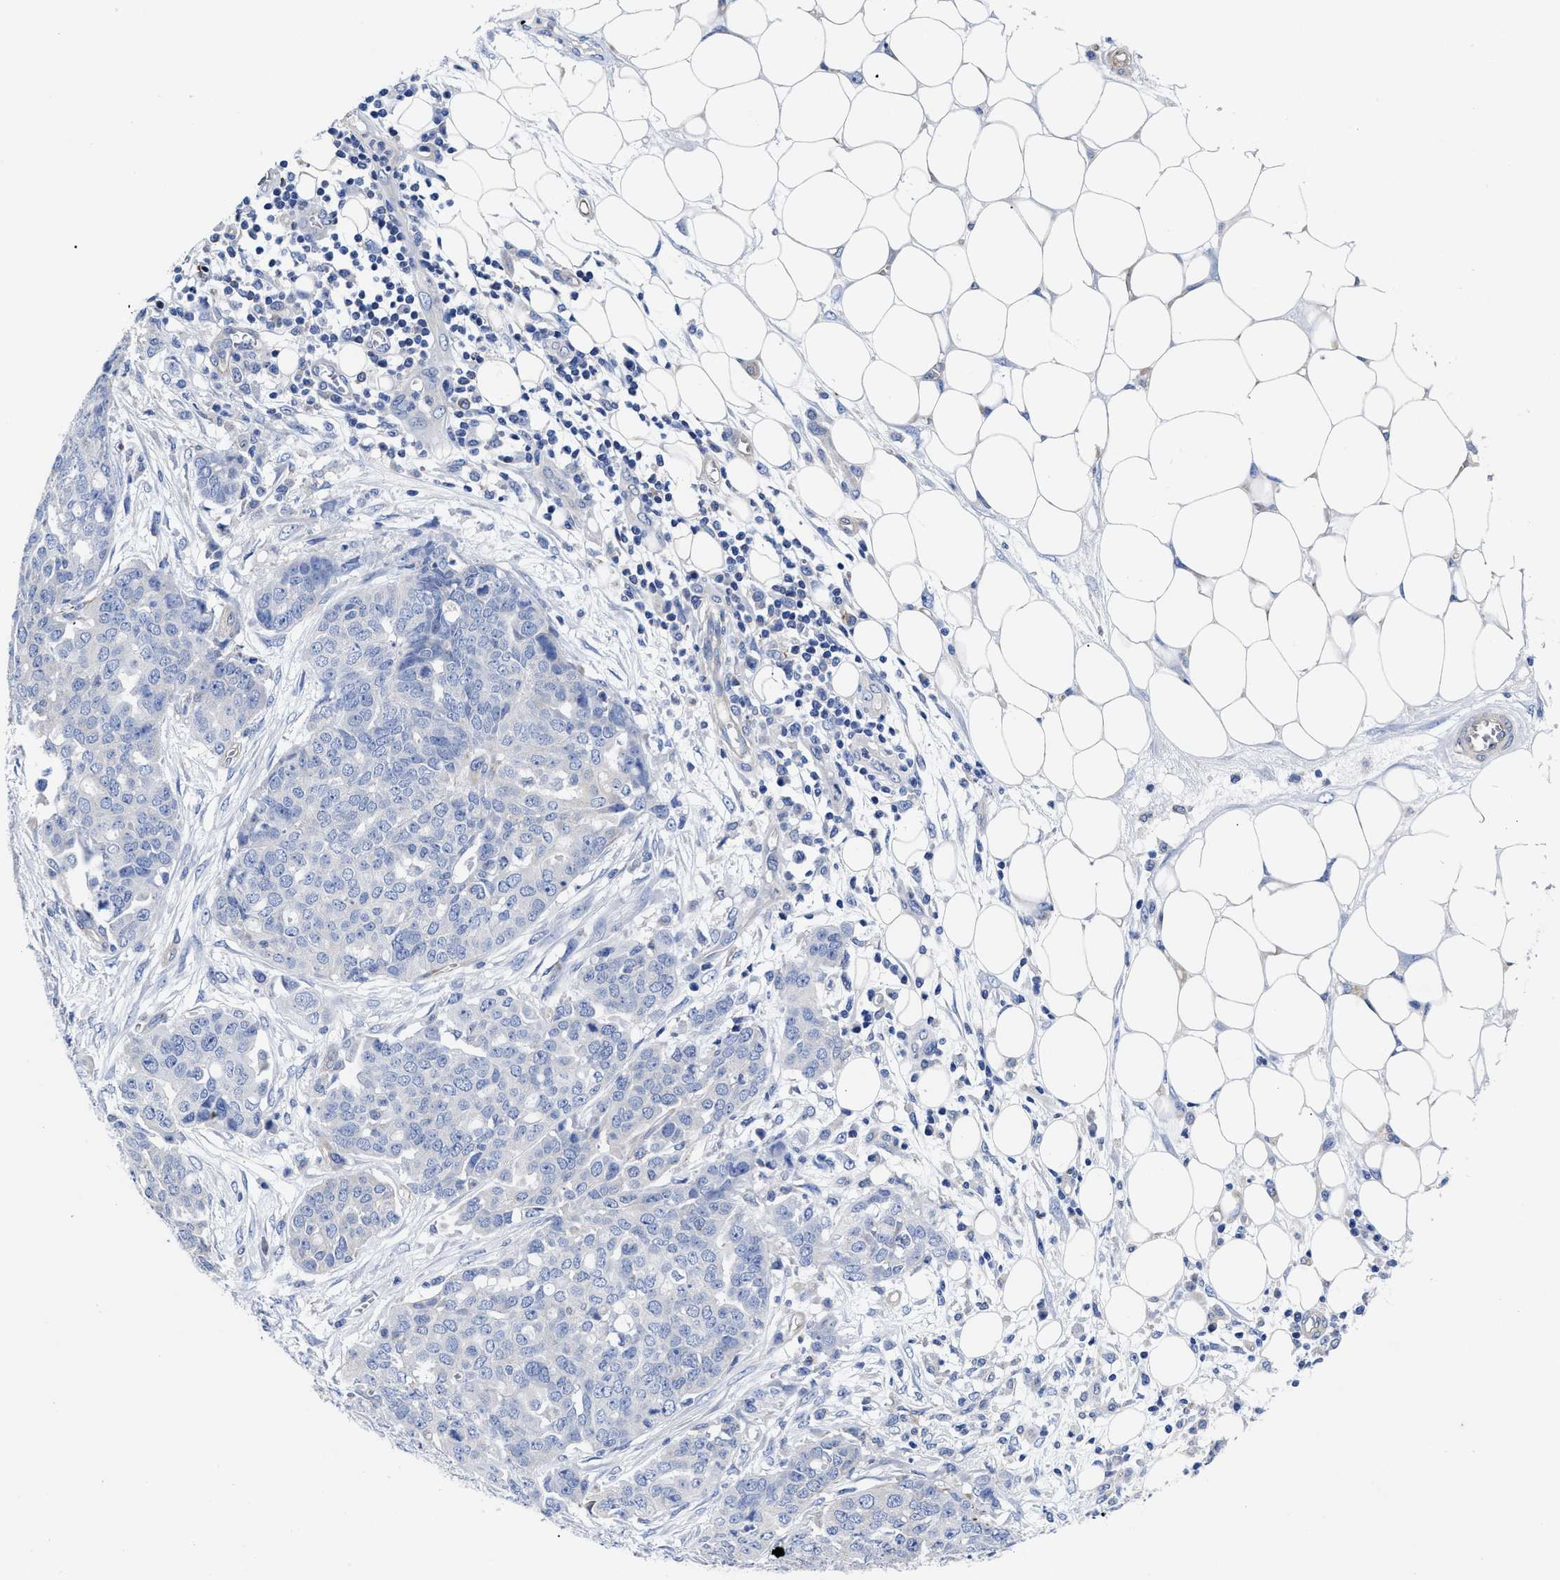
{"staining": {"intensity": "negative", "quantity": "none", "location": "none"}, "tissue": "ovarian cancer", "cell_type": "Tumor cells", "image_type": "cancer", "snomed": [{"axis": "morphology", "description": "Cystadenocarcinoma, serous, NOS"}, {"axis": "topography", "description": "Soft tissue"}, {"axis": "topography", "description": "Ovary"}], "caption": "The photomicrograph exhibits no significant expression in tumor cells of serous cystadenocarcinoma (ovarian).", "gene": "IRAG2", "patient": {"sex": "female", "age": 57}}